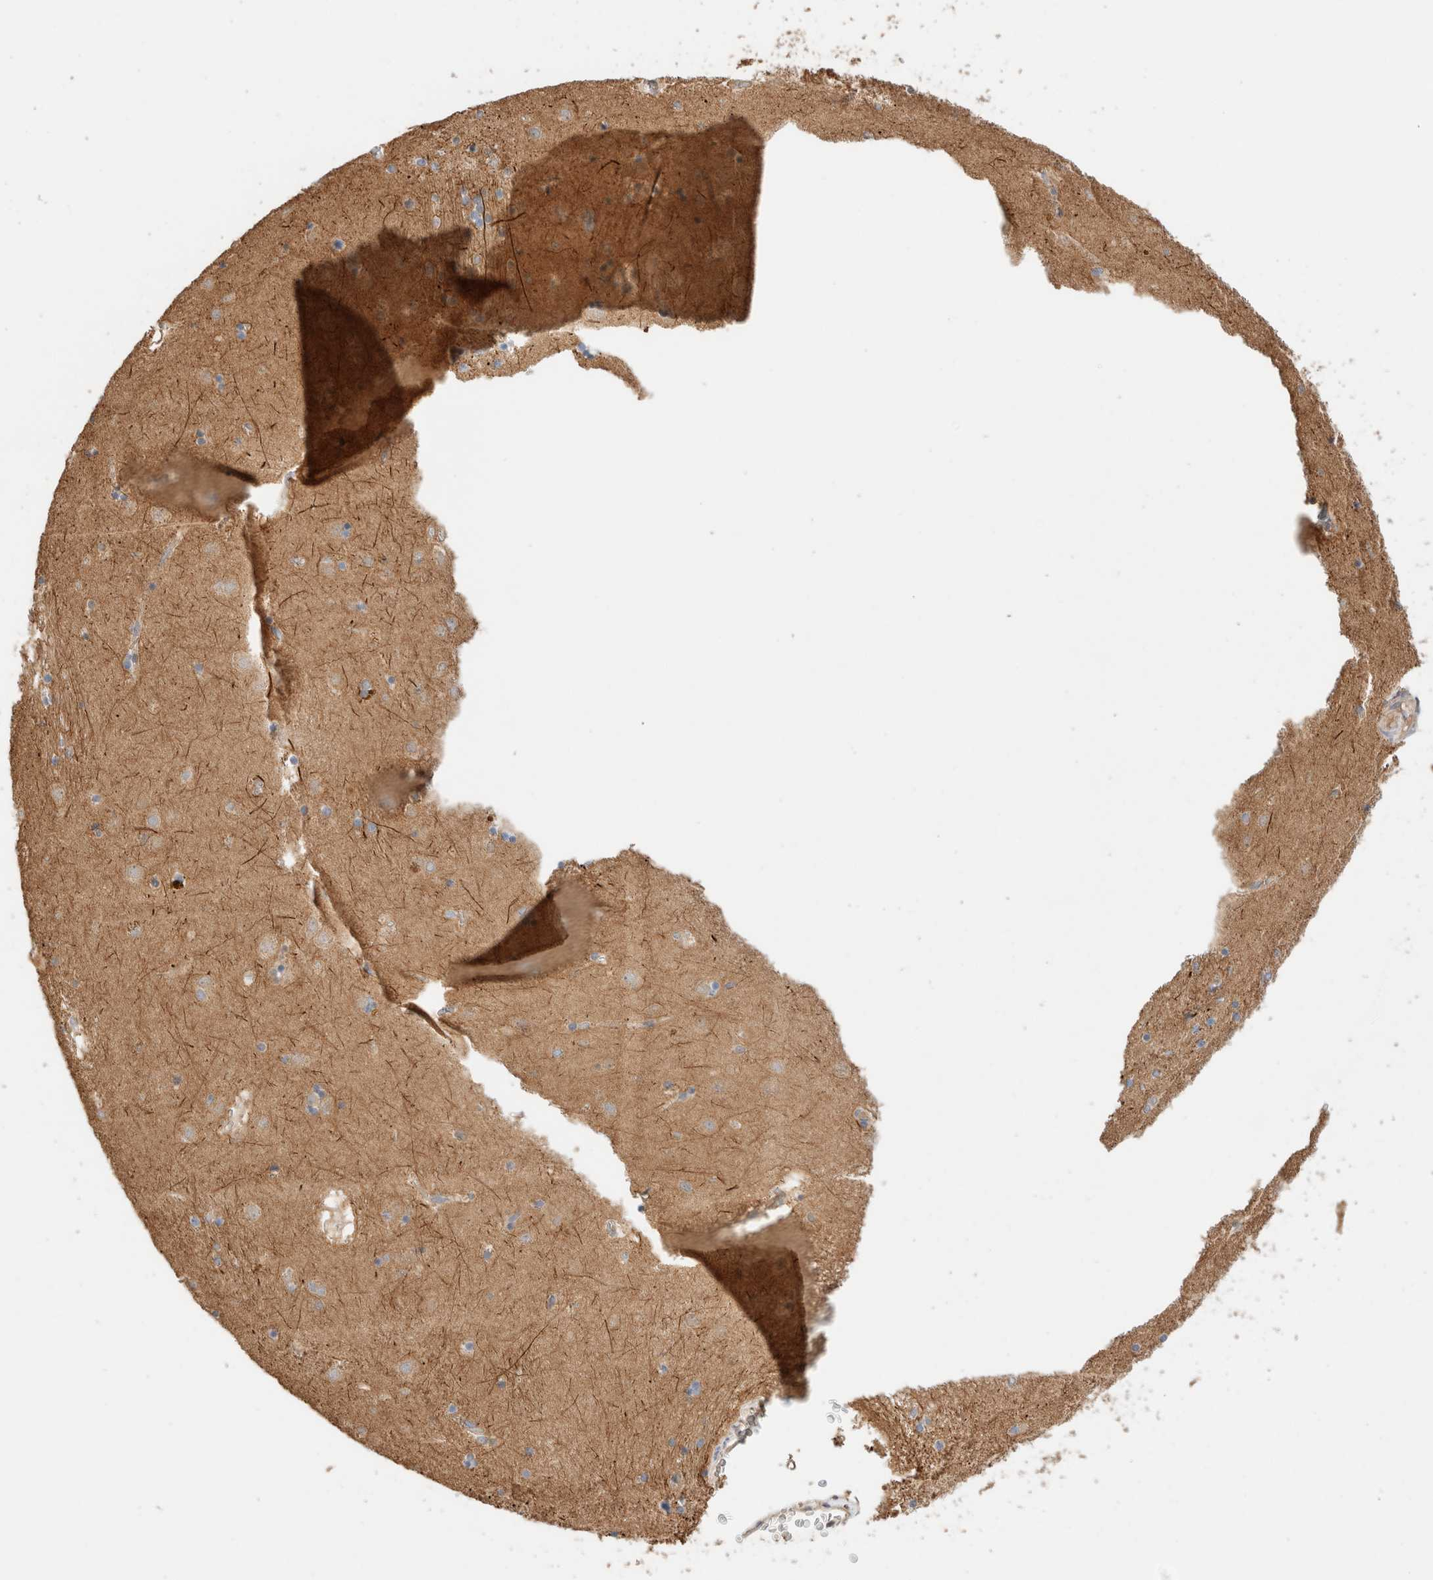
{"staining": {"intensity": "weak", "quantity": "25%-75%", "location": "cytoplasmic/membranous"}, "tissue": "caudate", "cell_type": "Glial cells", "image_type": "normal", "snomed": [{"axis": "morphology", "description": "Normal tissue, NOS"}, {"axis": "topography", "description": "Lateral ventricle wall"}], "caption": "Weak cytoplasmic/membranous staining is appreciated in about 25%-75% of glial cells in normal caudate.", "gene": "B3GNTL1", "patient": {"sex": "male", "age": 70}}